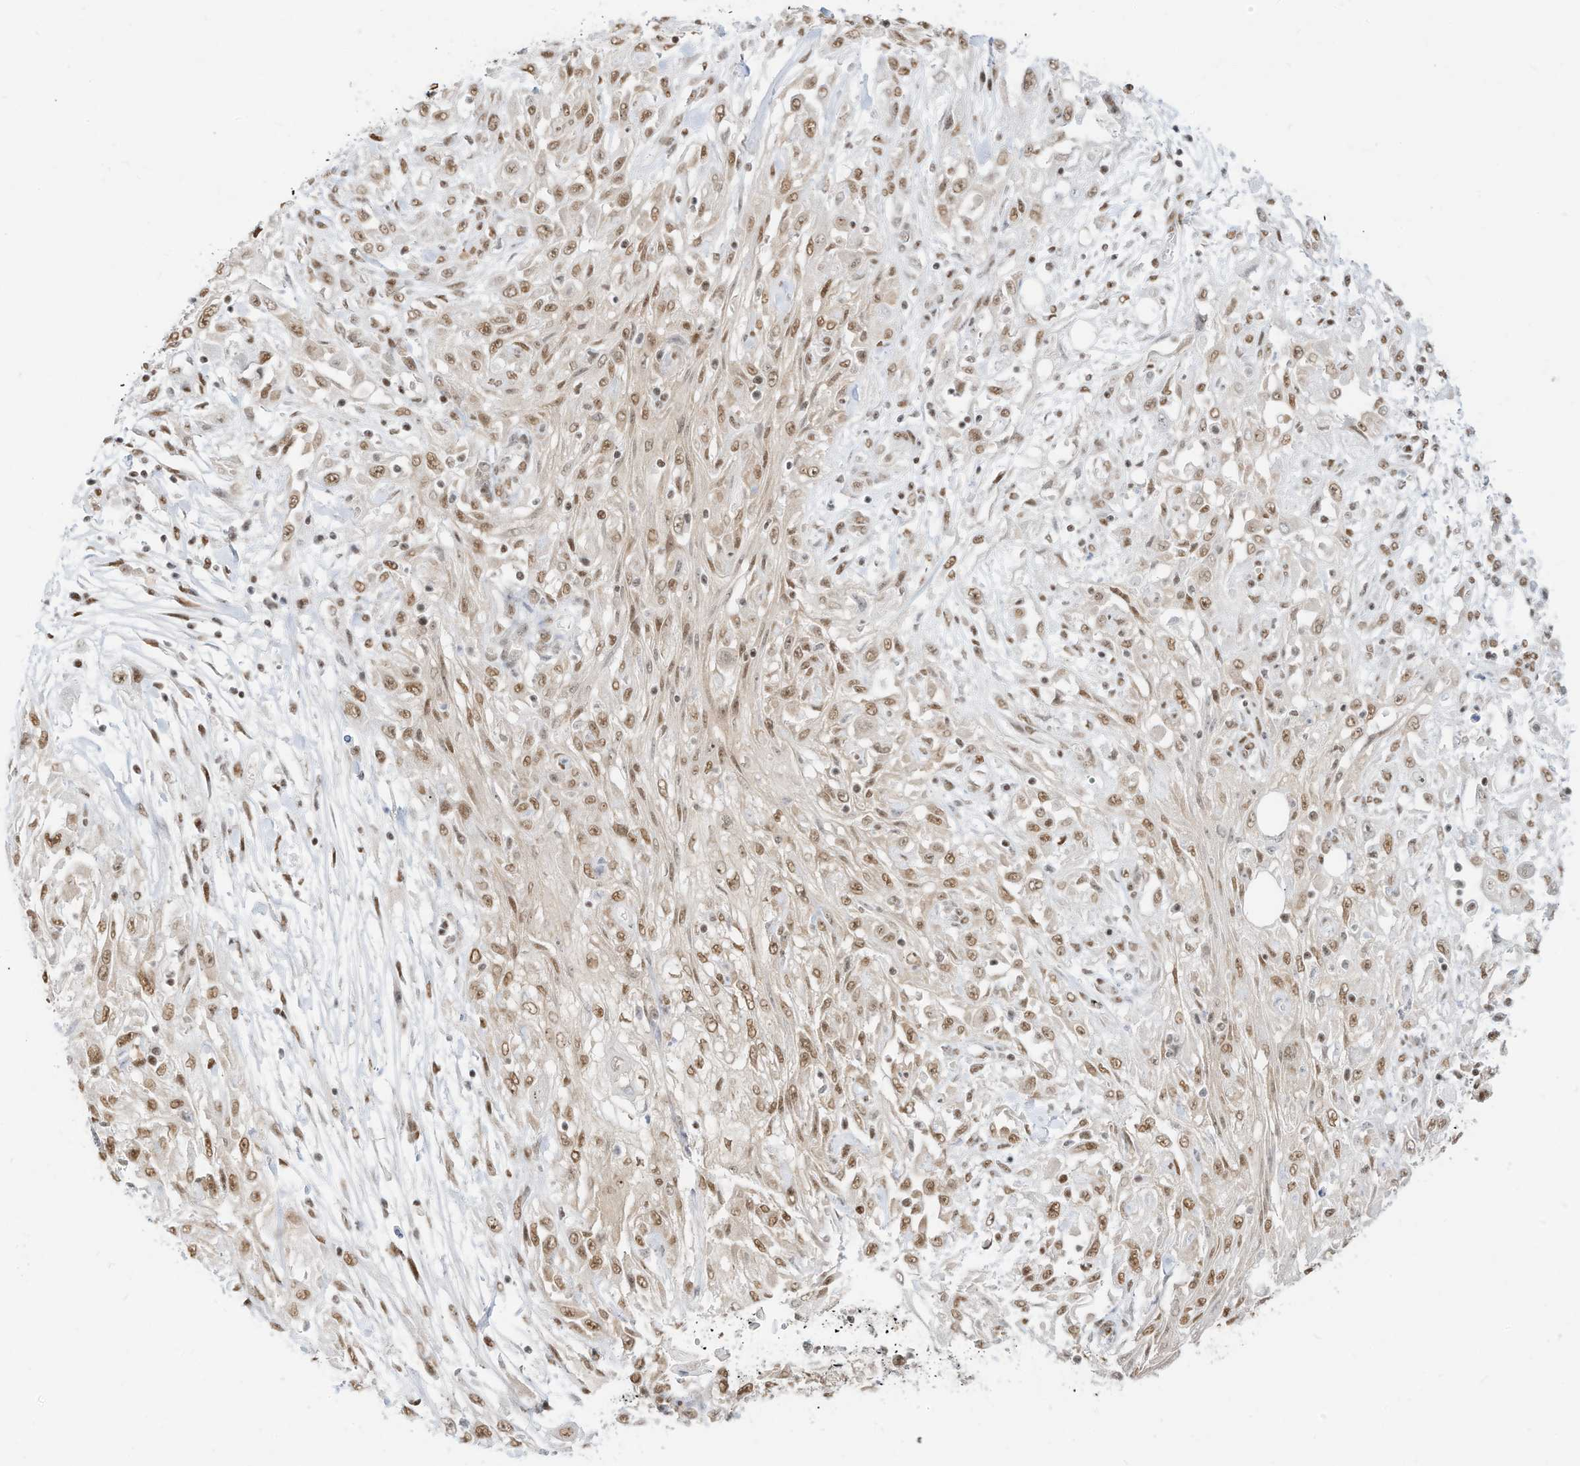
{"staining": {"intensity": "moderate", "quantity": ">75%", "location": "nuclear"}, "tissue": "skin cancer", "cell_type": "Tumor cells", "image_type": "cancer", "snomed": [{"axis": "morphology", "description": "Squamous cell carcinoma, NOS"}, {"axis": "morphology", "description": "Squamous cell carcinoma, metastatic, NOS"}, {"axis": "topography", "description": "Skin"}, {"axis": "topography", "description": "Lymph node"}], "caption": "Approximately >75% of tumor cells in metastatic squamous cell carcinoma (skin) show moderate nuclear protein expression as visualized by brown immunohistochemical staining.", "gene": "NHSL1", "patient": {"sex": "male", "age": 75}}